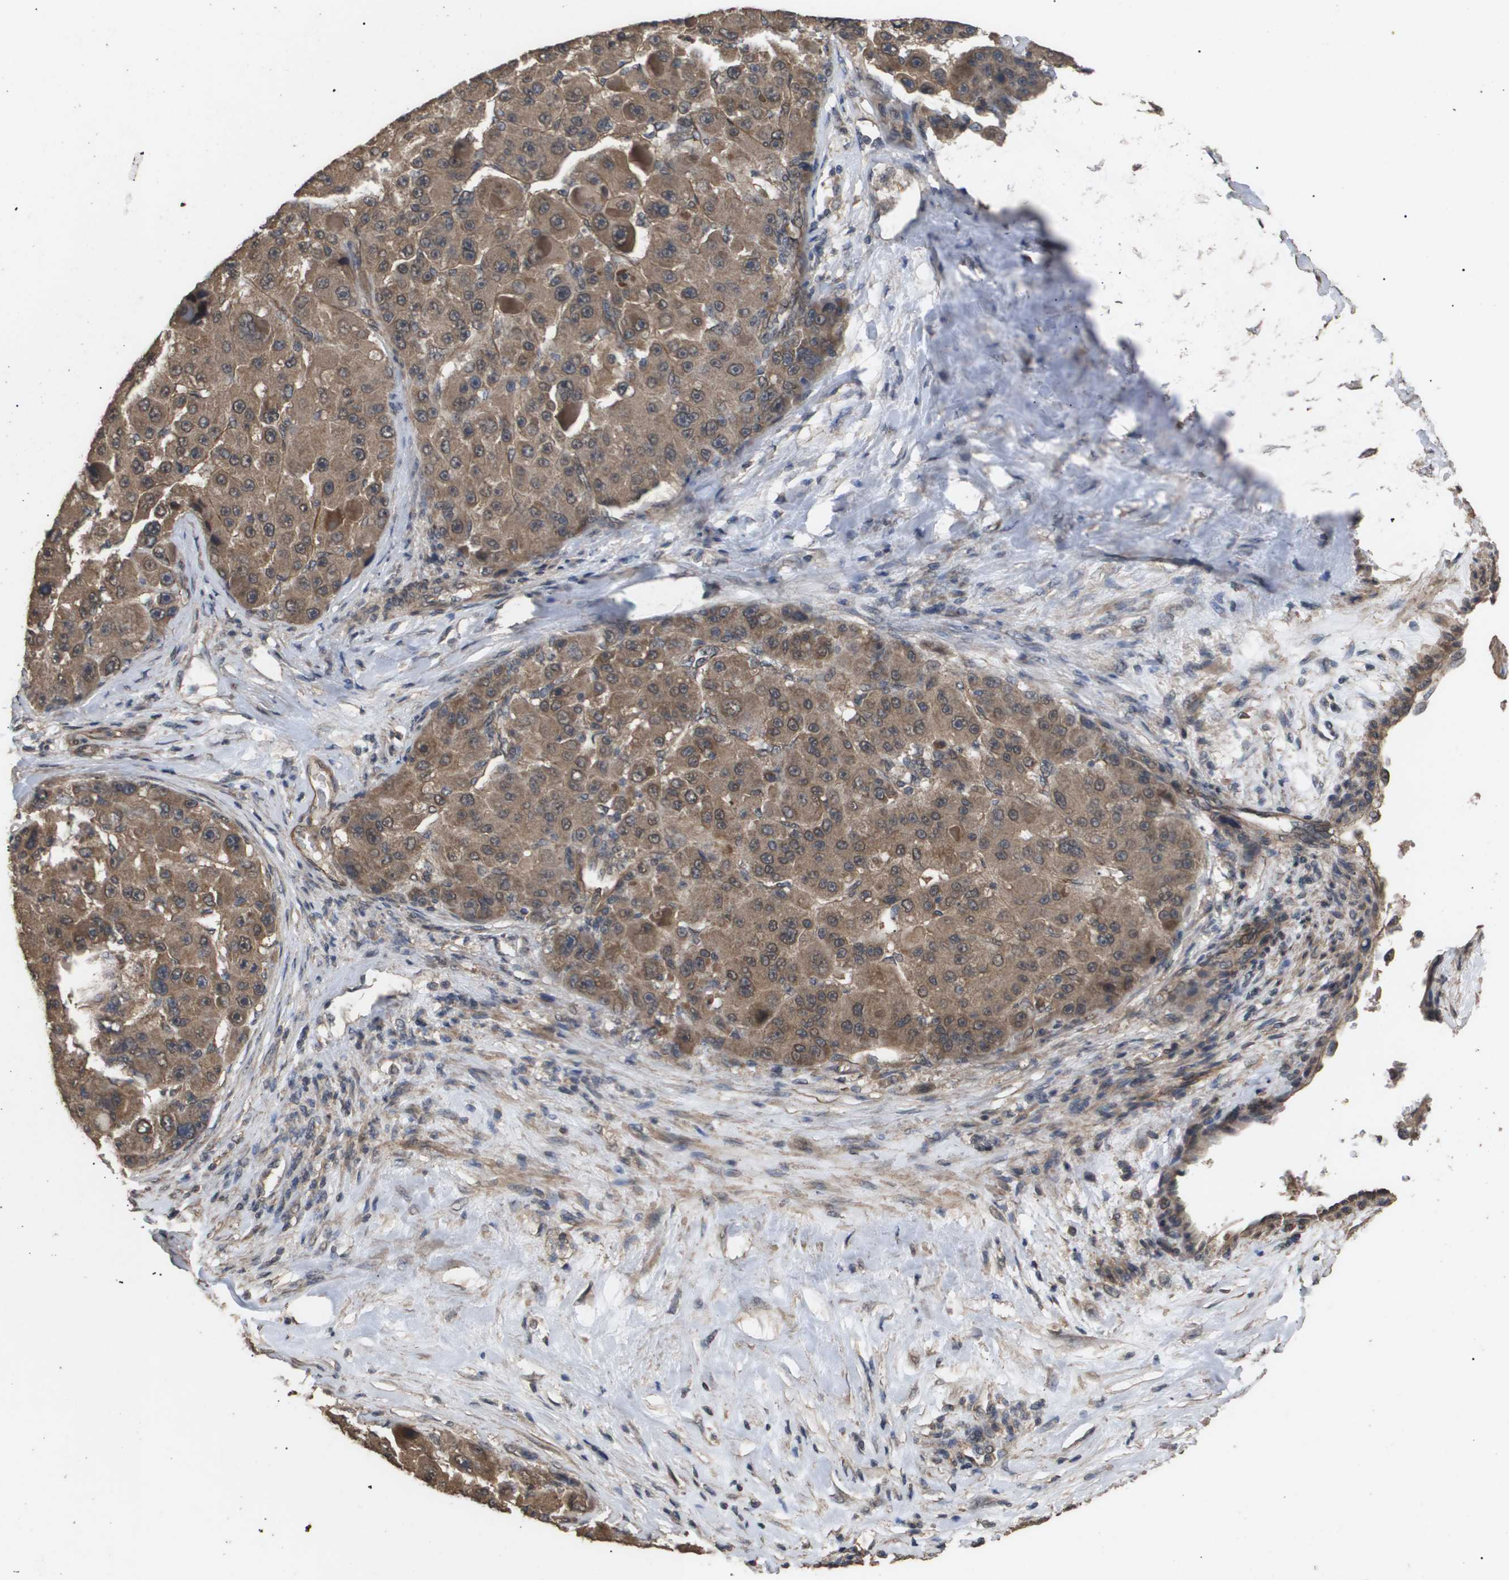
{"staining": {"intensity": "moderate", "quantity": ">75%", "location": "cytoplasmic/membranous"}, "tissue": "liver cancer", "cell_type": "Tumor cells", "image_type": "cancer", "snomed": [{"axis": "morphology", "description": "Carcinoma, Hepatocellular, NOS"}, {"axis": "topography", "description": "Liver"}], "caption": "Immunohistochemical staining of liver hepatocellular carcinoma displays moderate cytoplasmic/membranous protein staining in about >75% of tumor cells.", "gene": "CUL5", "patient": {"sex": "male", "age": 76}}